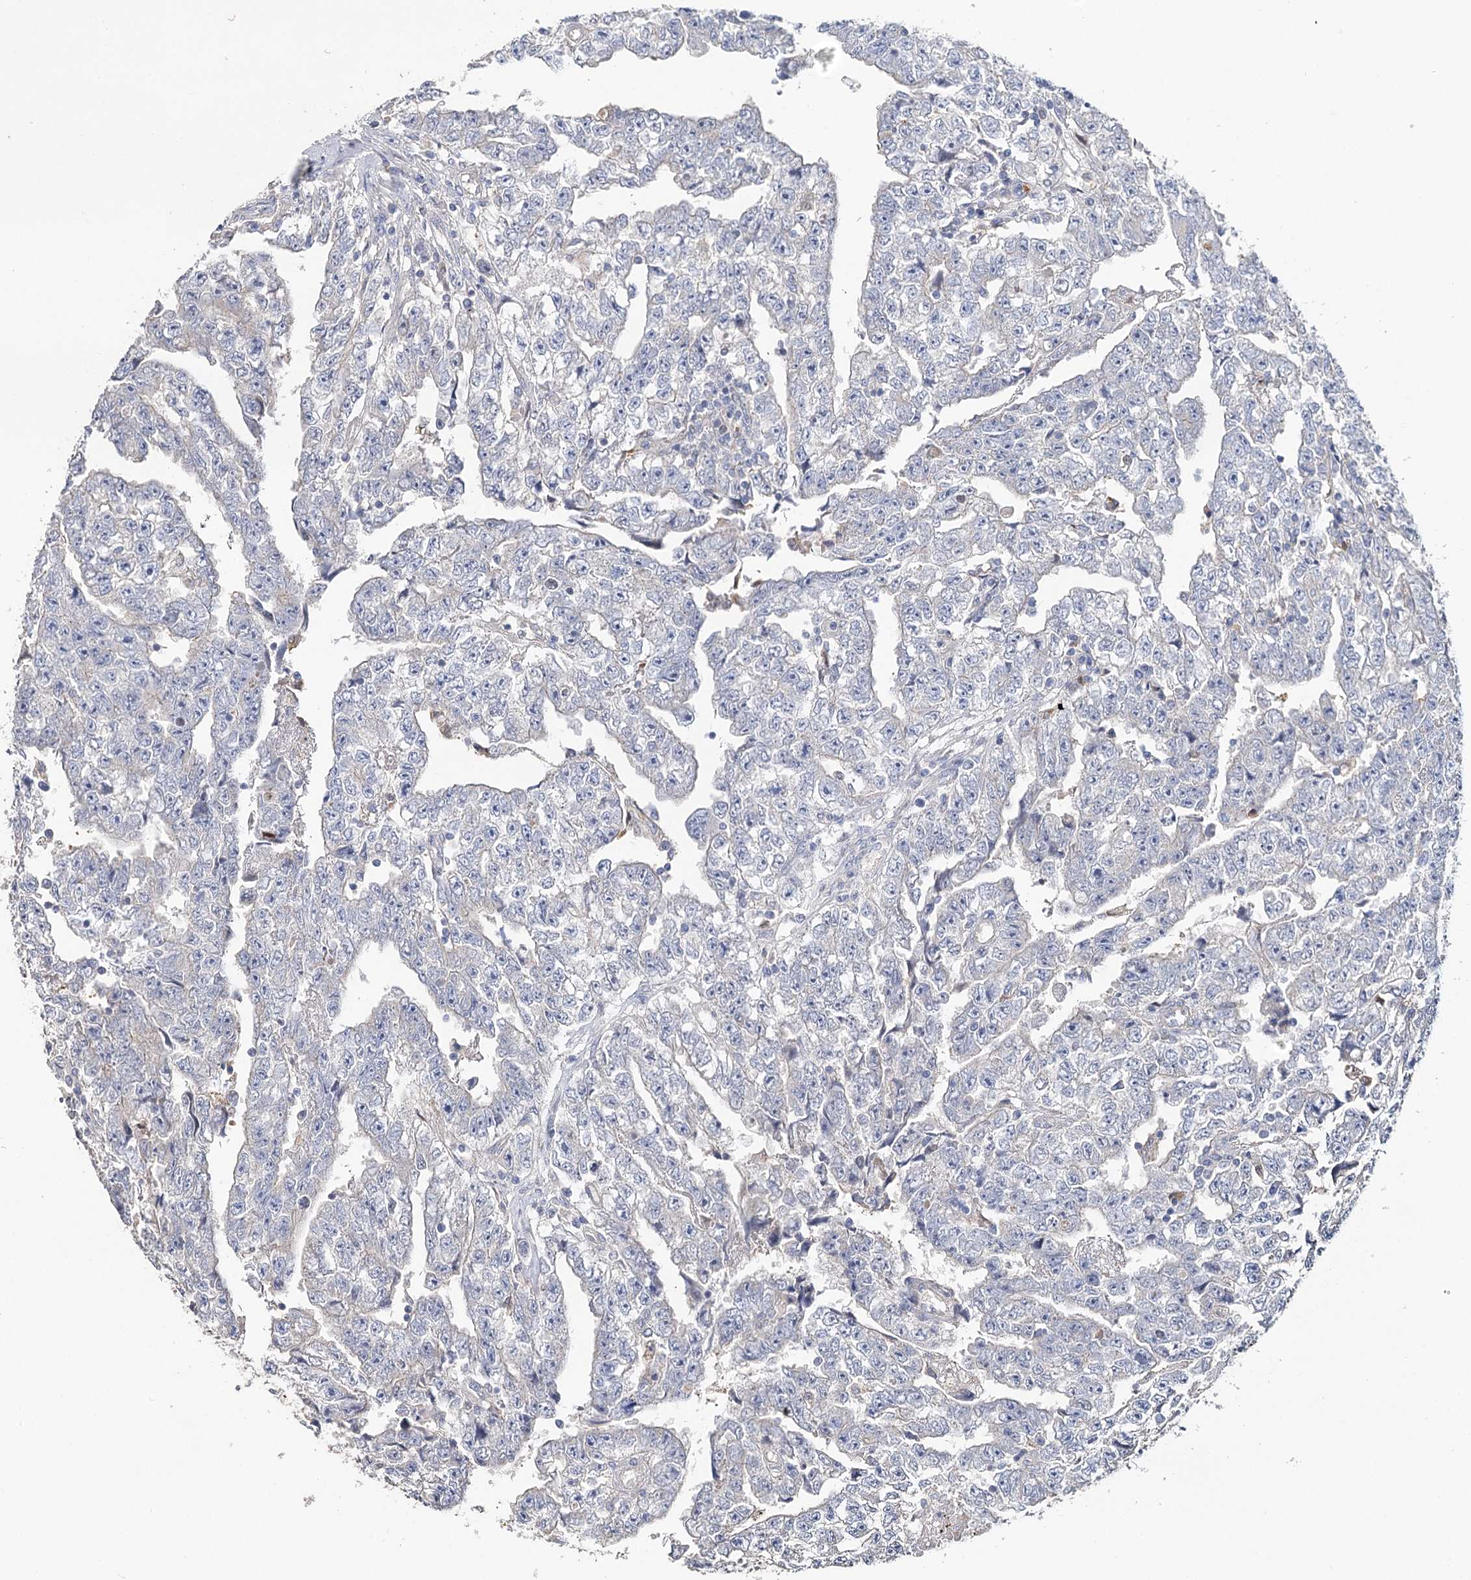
{"staining": {"intensity": "negative", "quantity": "none", "location": "none"}, "tissue": "testis cancer", "cell_type": "Tumor cells", "image_type": "cancer", "snomed": [{"axis": "morphology", "description": "Carcinoma, Embryonal, NOS"}, {"axis": "topography", "description": "Testis"}], "caption": "Tumor cells are negative for brown protein staining in testis cancer.", "gene": "EPB41L5", "patient": {"sex": "male", "age": 25}}